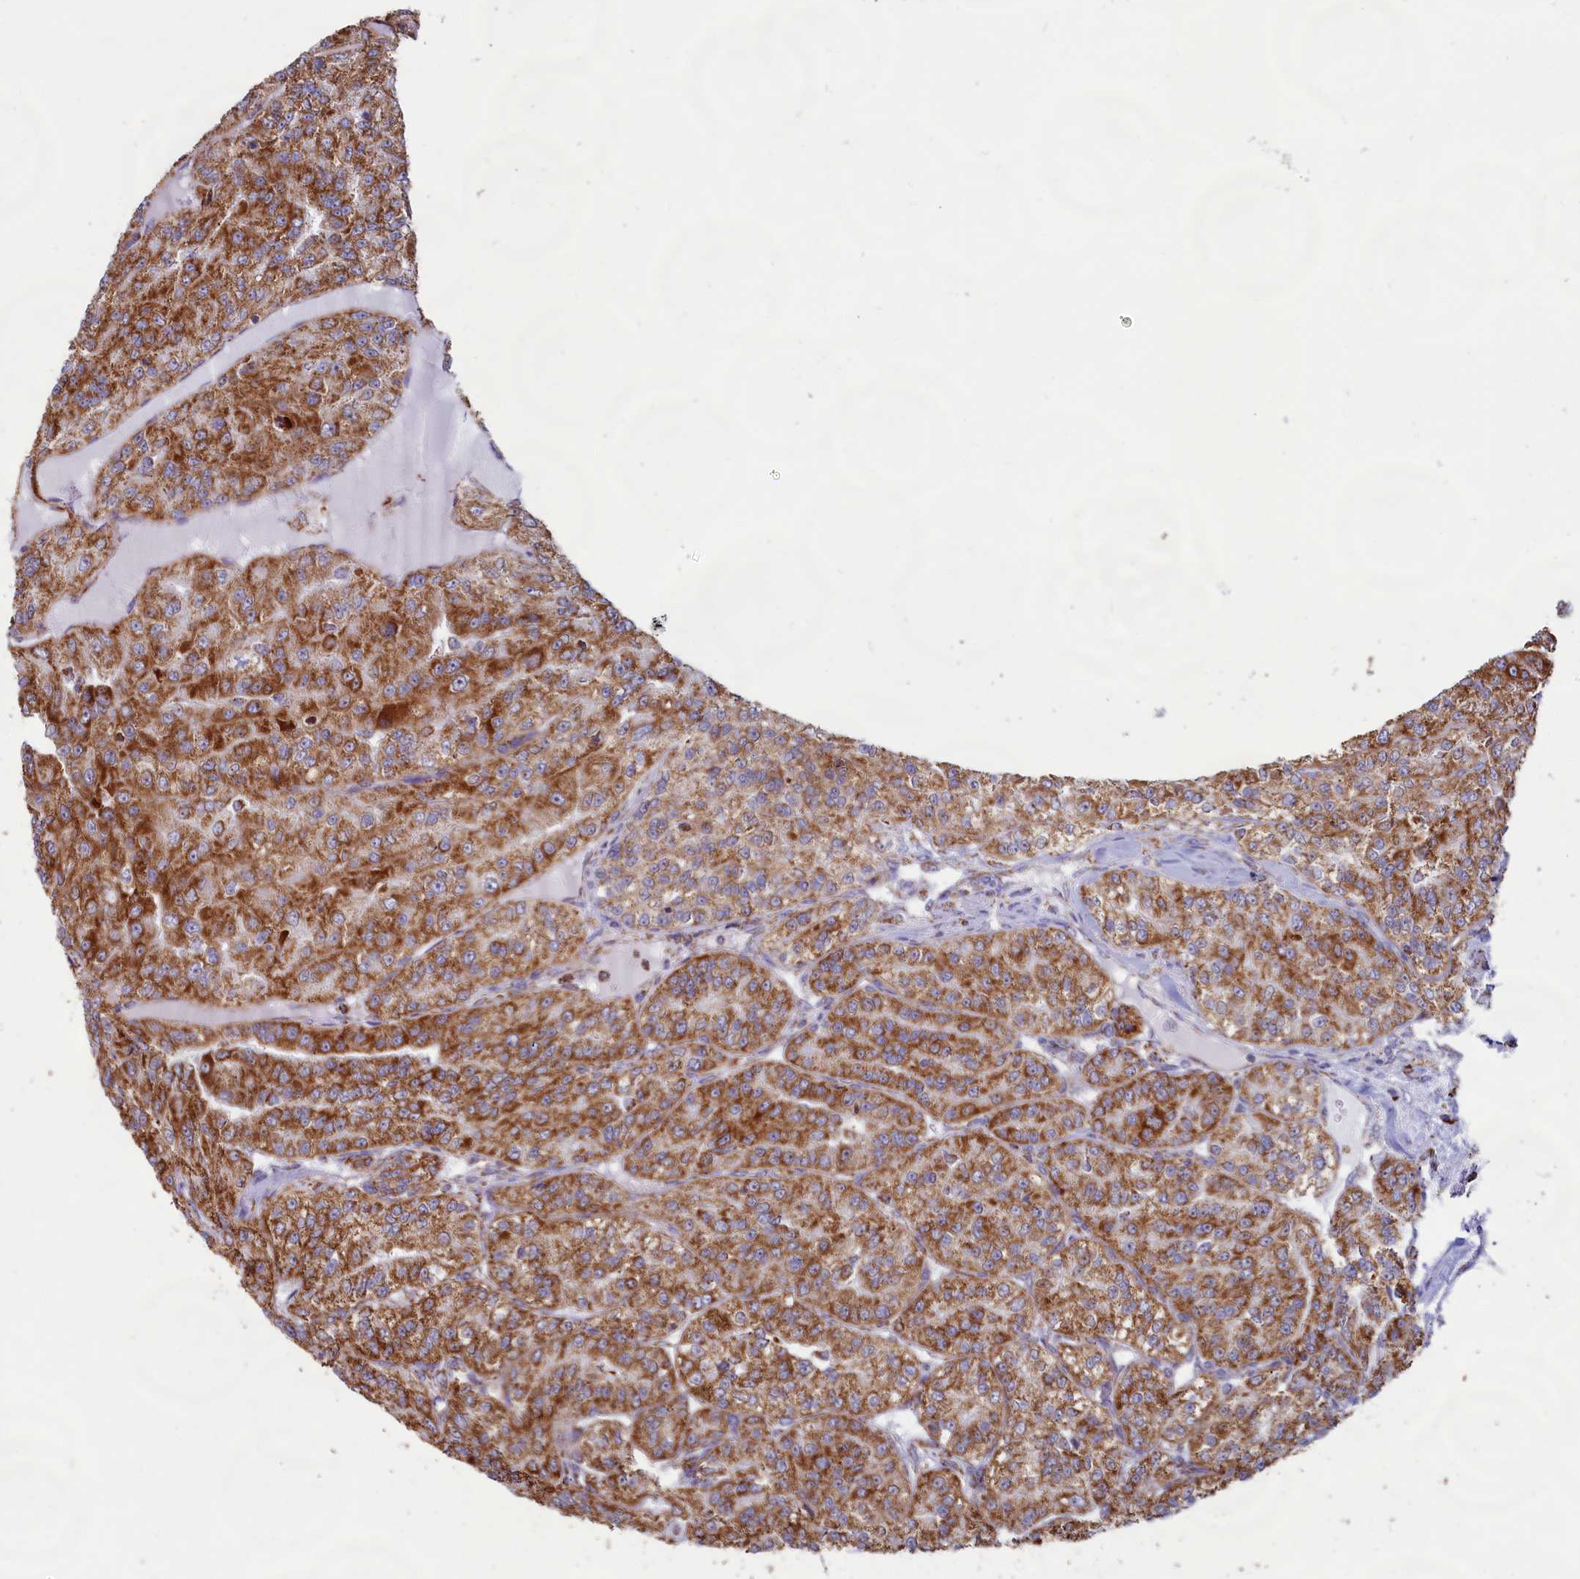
{"staining": {"intensity": "moderate", "quantity": ">75%", "location": "cytoplasmic/membranous"}, "tissue": "renal cancer", "cell_type": "Tumor cells", "image_type": "cancer", "snomed": [{"axis": "morphology", "description": "Adenocarcinoma, NOS"}, {"axis": "topography", "description": "Kidney"}], "caption": "Immunohistochemical staining of renal cancer displays medium levels of moderate cytoplasmic/membranous protein expression in about >75% of tumor cells.", "gene": "C1D", "patient": {"sex": "female", "age": 63}}